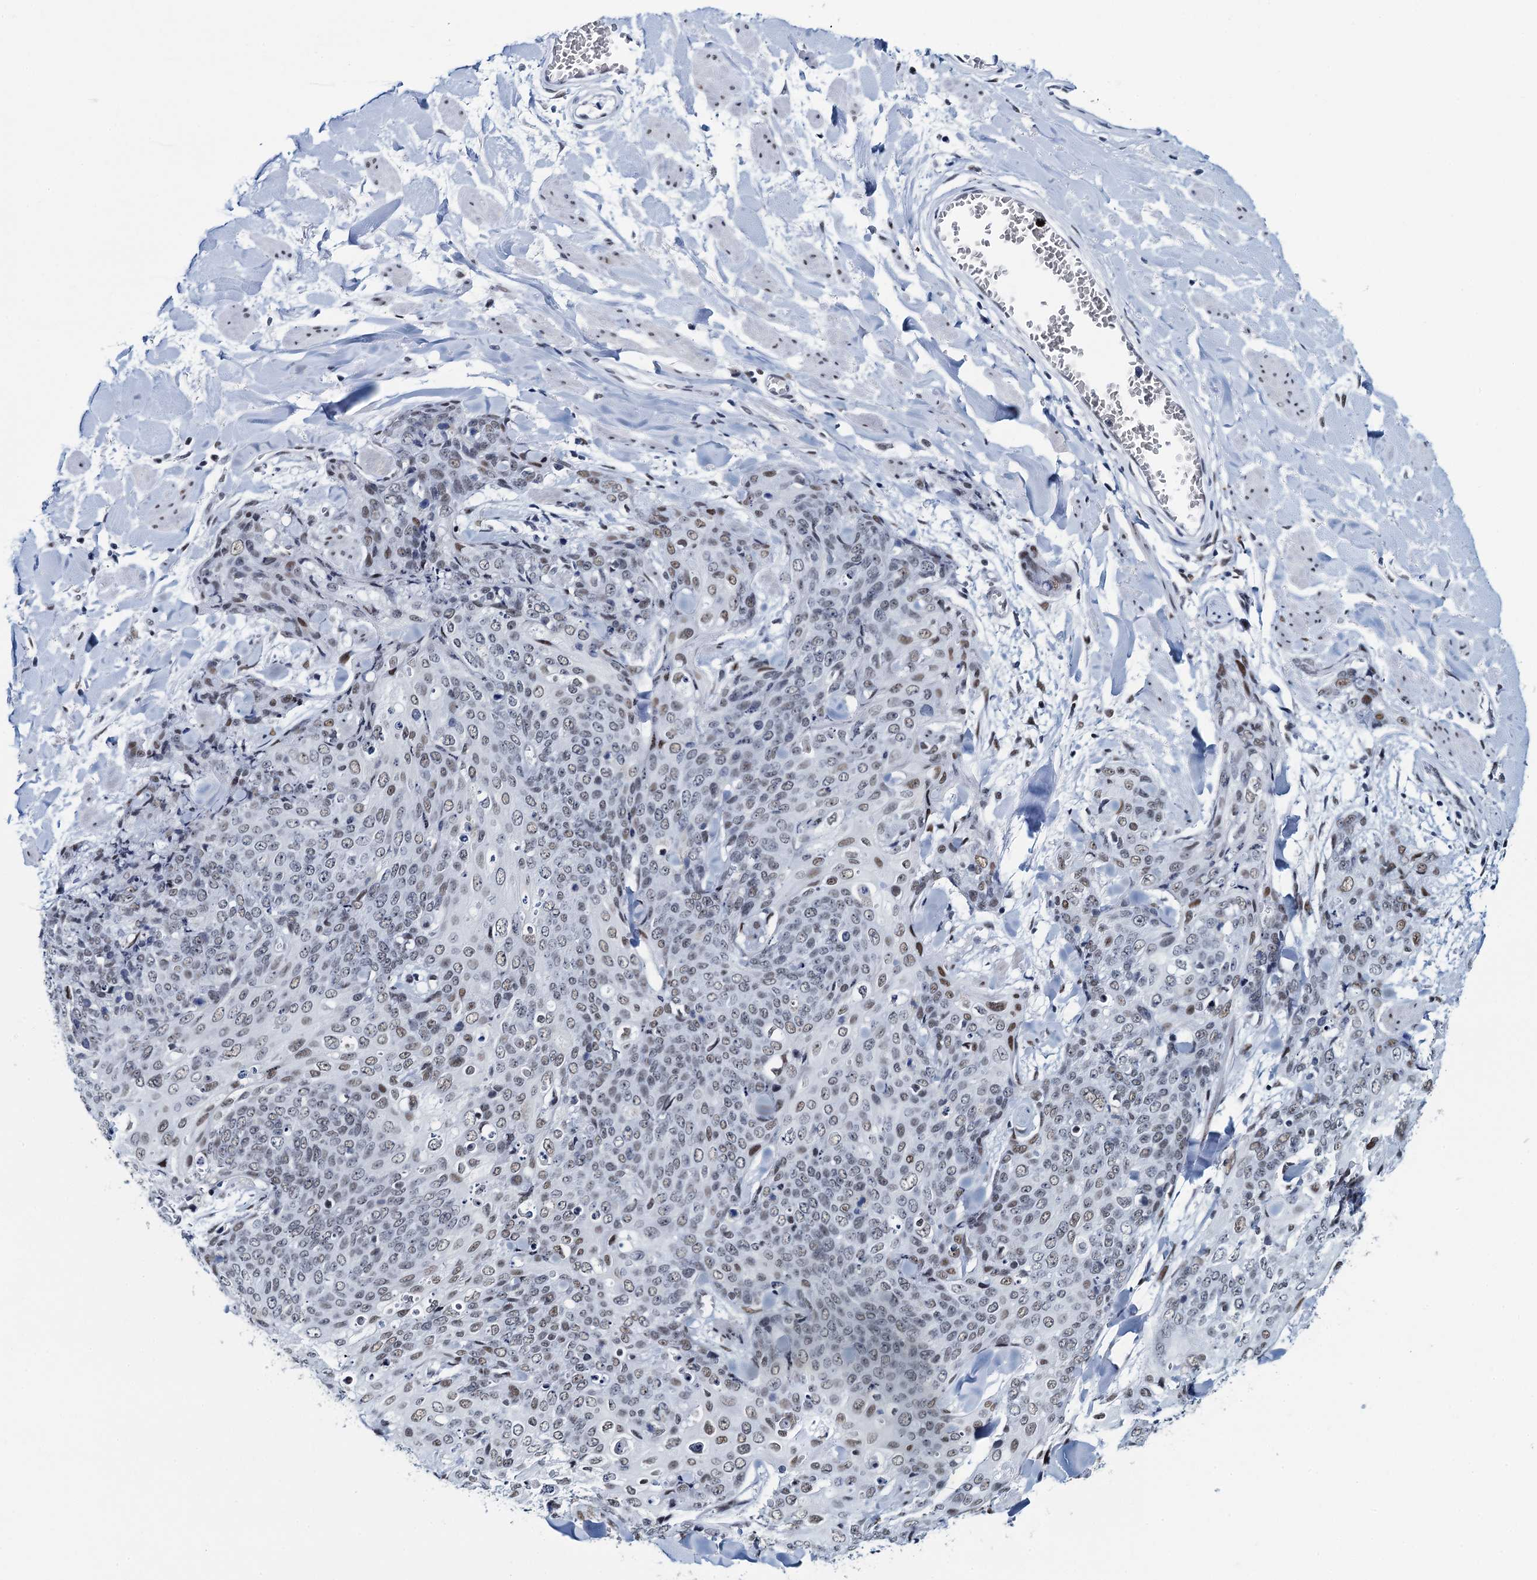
{"staining": {"intensity": "weak", "quantity": "25%-75%", "location": "nuclear"}, "tissue": "skin cancer", "cell_type": "Tumor cells", "image_type": "cancer", "snomed": [{"axis": "morphology", "description": "Squamous cell carcinoma, NOS"}, {"axis": "topography", "description": "Skin"}, {"axis": "topography", "description": "Vulva"}], "caption": "Immunohistochemistry (IHC) staining of skin squamous cell carcinoma, which shows low levels of weak nuclear staining in about 25%-75% of tumor cells indicating weak nuclear protein staining. The staining was performed using DAB (brown) for protein detection and nuclei were counterstained in hematoxylin (blue).", "gene": "HNRNPUL2", "patient": {"sex": "female", "age": 85}}